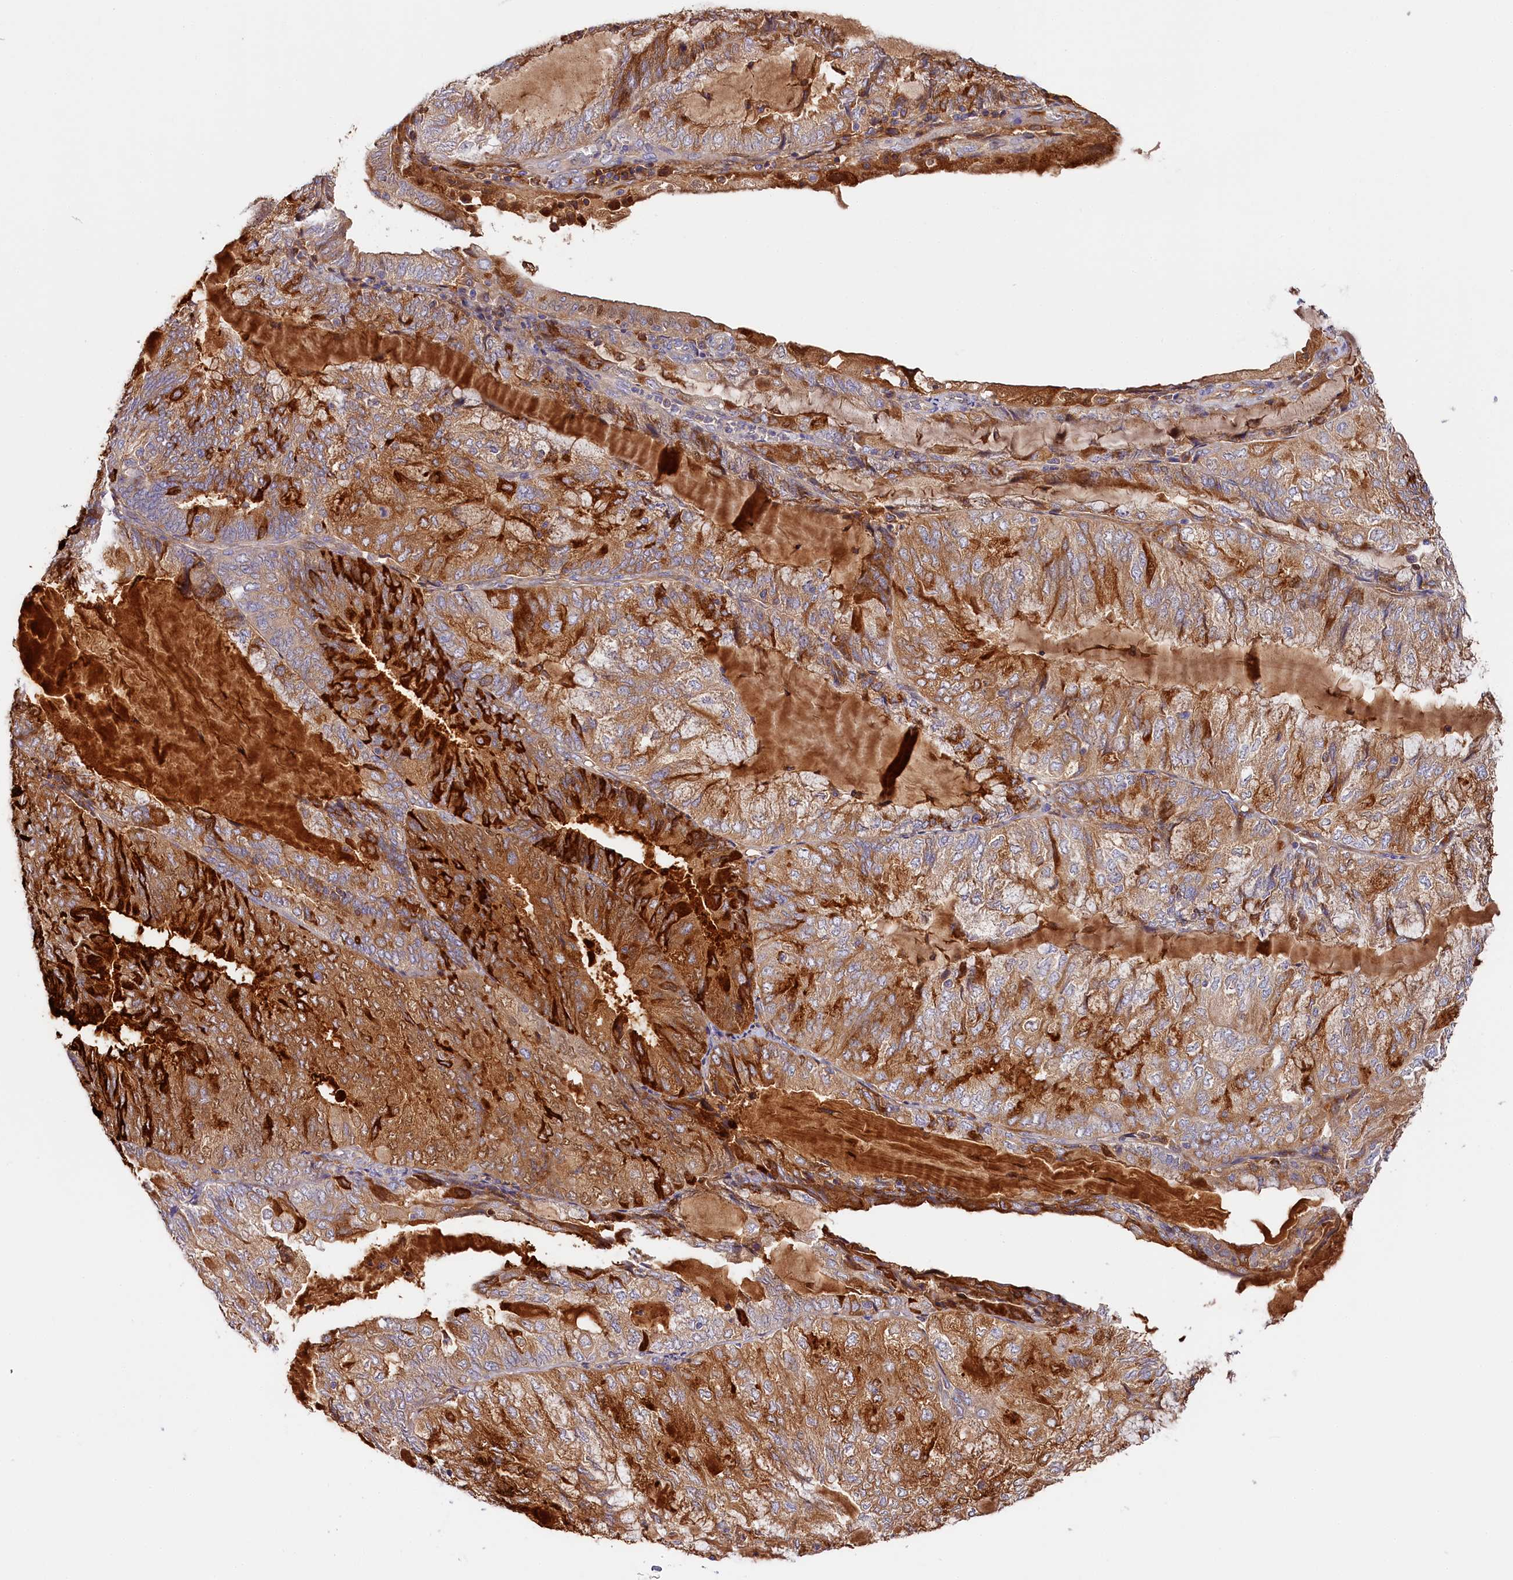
{"staining": {"intensity": "strong", "quantity": "25%-75%", "location": "cytoplasmic/membranous"}, "tissue": "endometrial cancer", "cell_type": "Tumor cells", "image_type": "cancer", "snomed": [{"axis": "morphology", "description": "Adenocarcinoma, NOS"}, {"axis": "topography", "description": "Endometrium"}], "caption": "A histopathology image showing strong cytoplasmic/membranous positivity in approximately 25%-75% of tumor cells in endometrial adenocarcinoma, as visualized by brown immunohistochemical staining.", "gene": "KATNB1", "patient": {"sex": "female", "age": 81}}